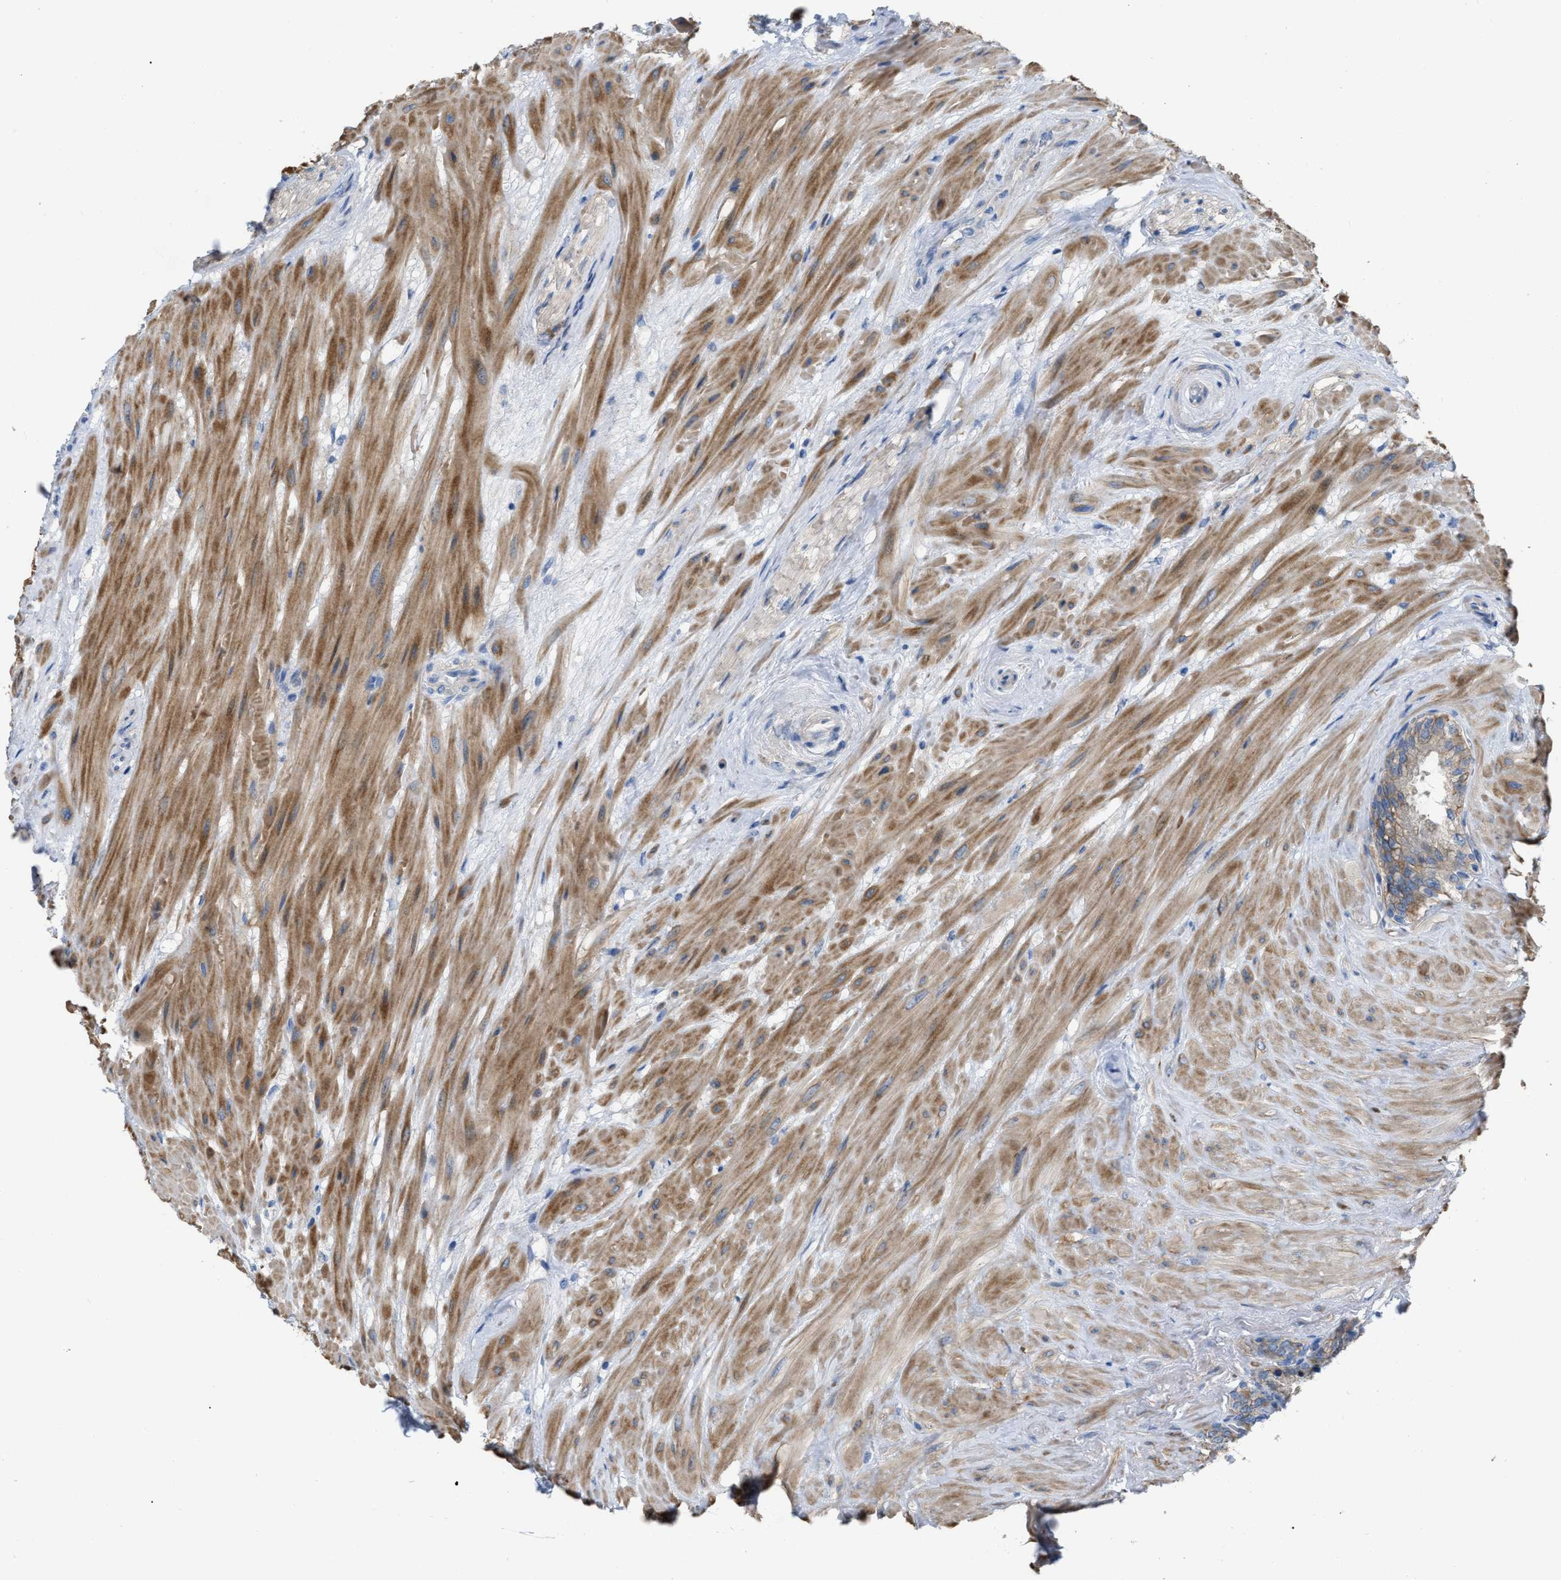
{"staining": {"intensity": "weak", "quantity": ">75%", "location": "cytoplasmic/membranous"}, "tissue": "seminal vesicle", "cell_type": "Glandular cells", "image_type": "normal", "snomed": [{"axis": "morphology", "description": "Normal tissue, NOS"}, {"axis": "topography", "description": "Seminal veicle"}], "caption": "Immunohistochemical staining of unremarkable seminal vesicle displays weak cytoplasmic/membranous protein staining in about >75% of glandular cells. Nuclei are stained in blue.", "gene": "DHX58", "patient": {"sex": "male", "age": 46}}